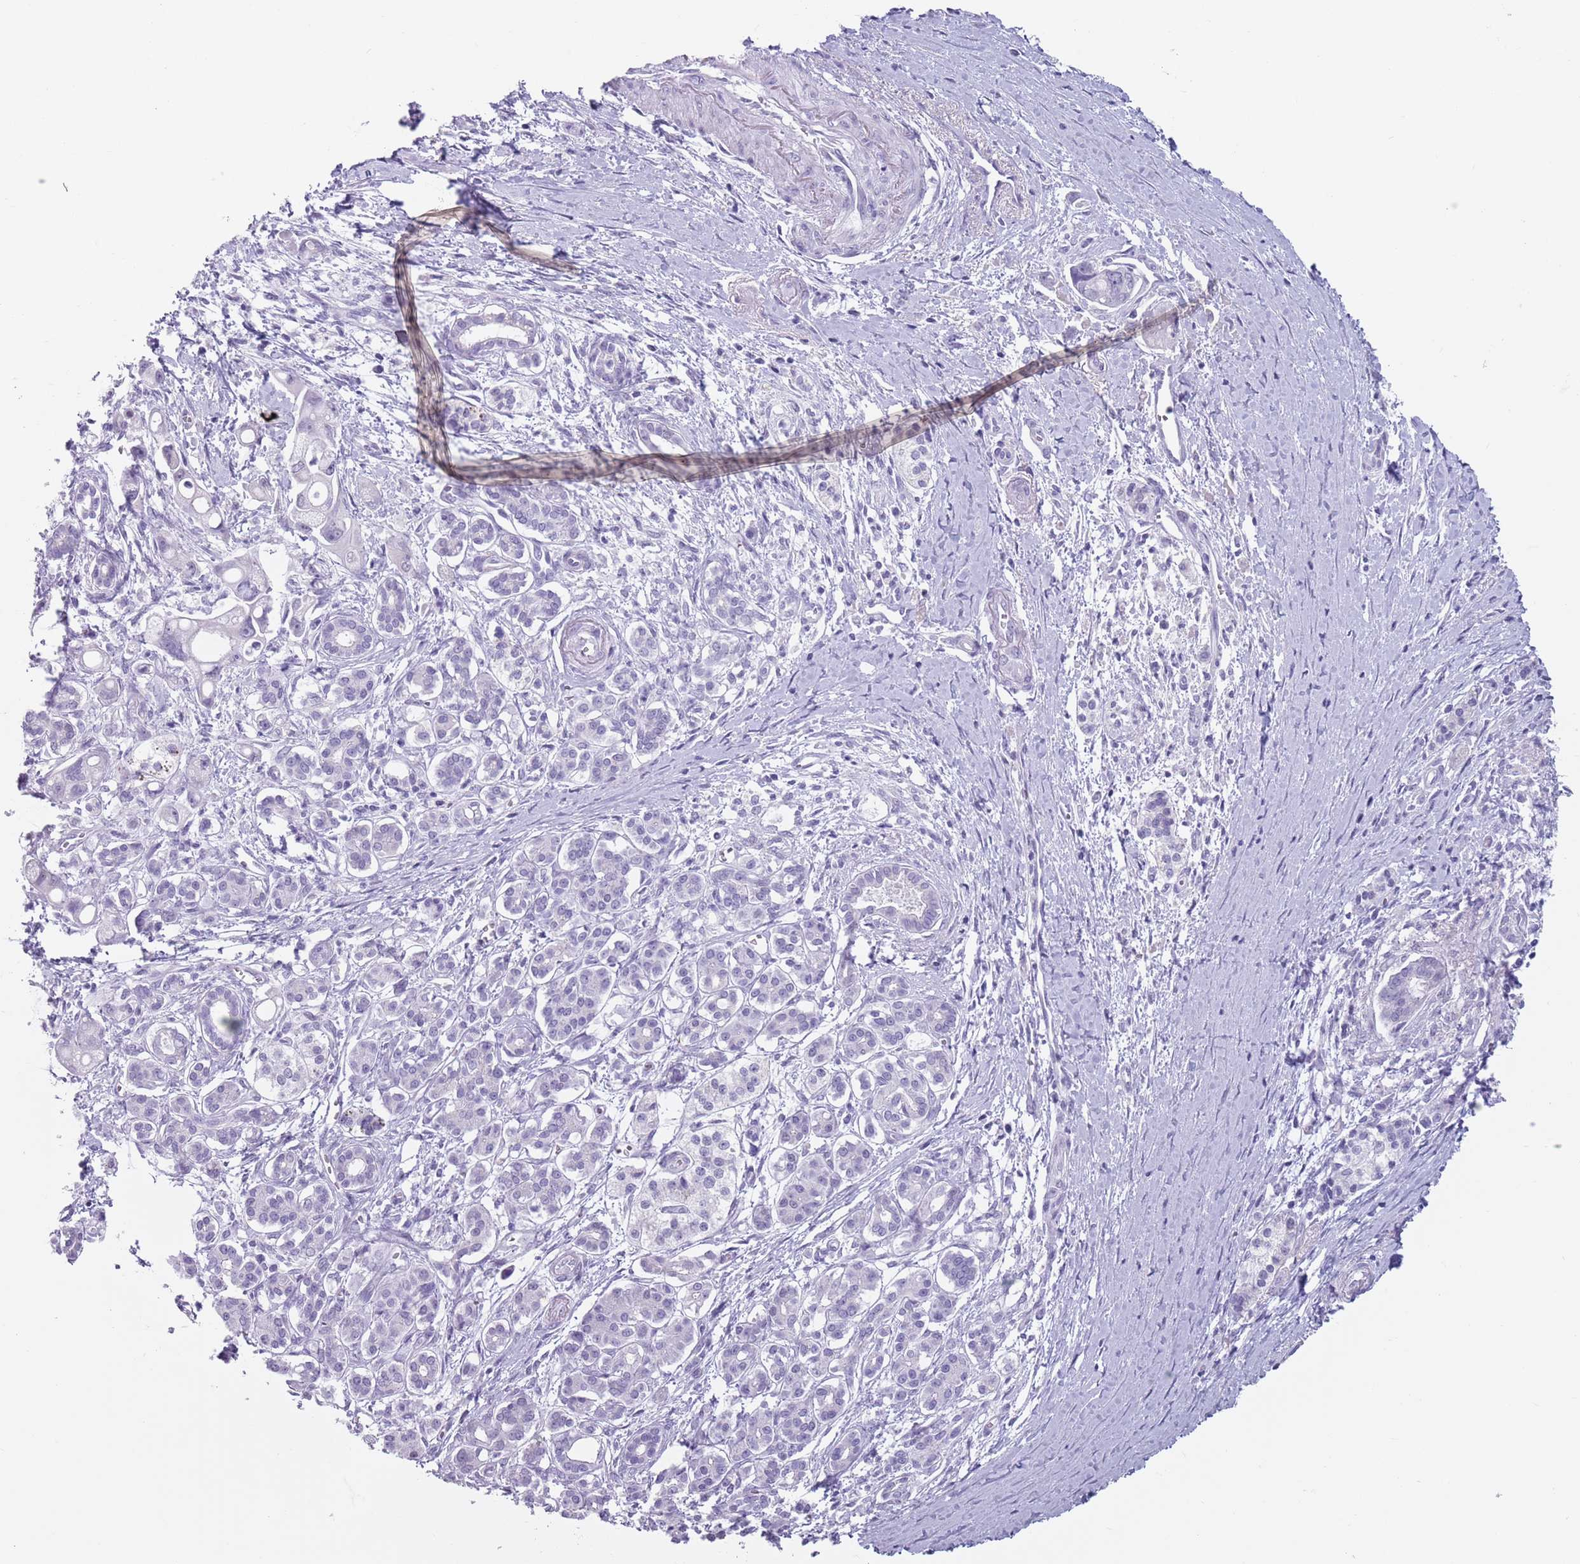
{"staining": {"intensity": "negative", "quantity": "none", "location": "none"}, "tissue": "pancreatic cancer", "cell_type": "Tumor cells", "image_type": "cancer", "snomed": [{"axis": "morphology", "description": "Adenocarcinoma, NOS"}, {"axis": "topography", "description": "Pancreas"}], "caption": "An IHC image of adenocarcinoma (pancreatic) is shown. There is no staining in tumor cells of adenocarcinoma (pancreatic). (DAB (3,3'-diaminobenzidine) immunohistochemistry visualized using brightfield microscopy, high magnification).", "gene": "SPESP1", "patient": {"sex": "male", "age": 68}}